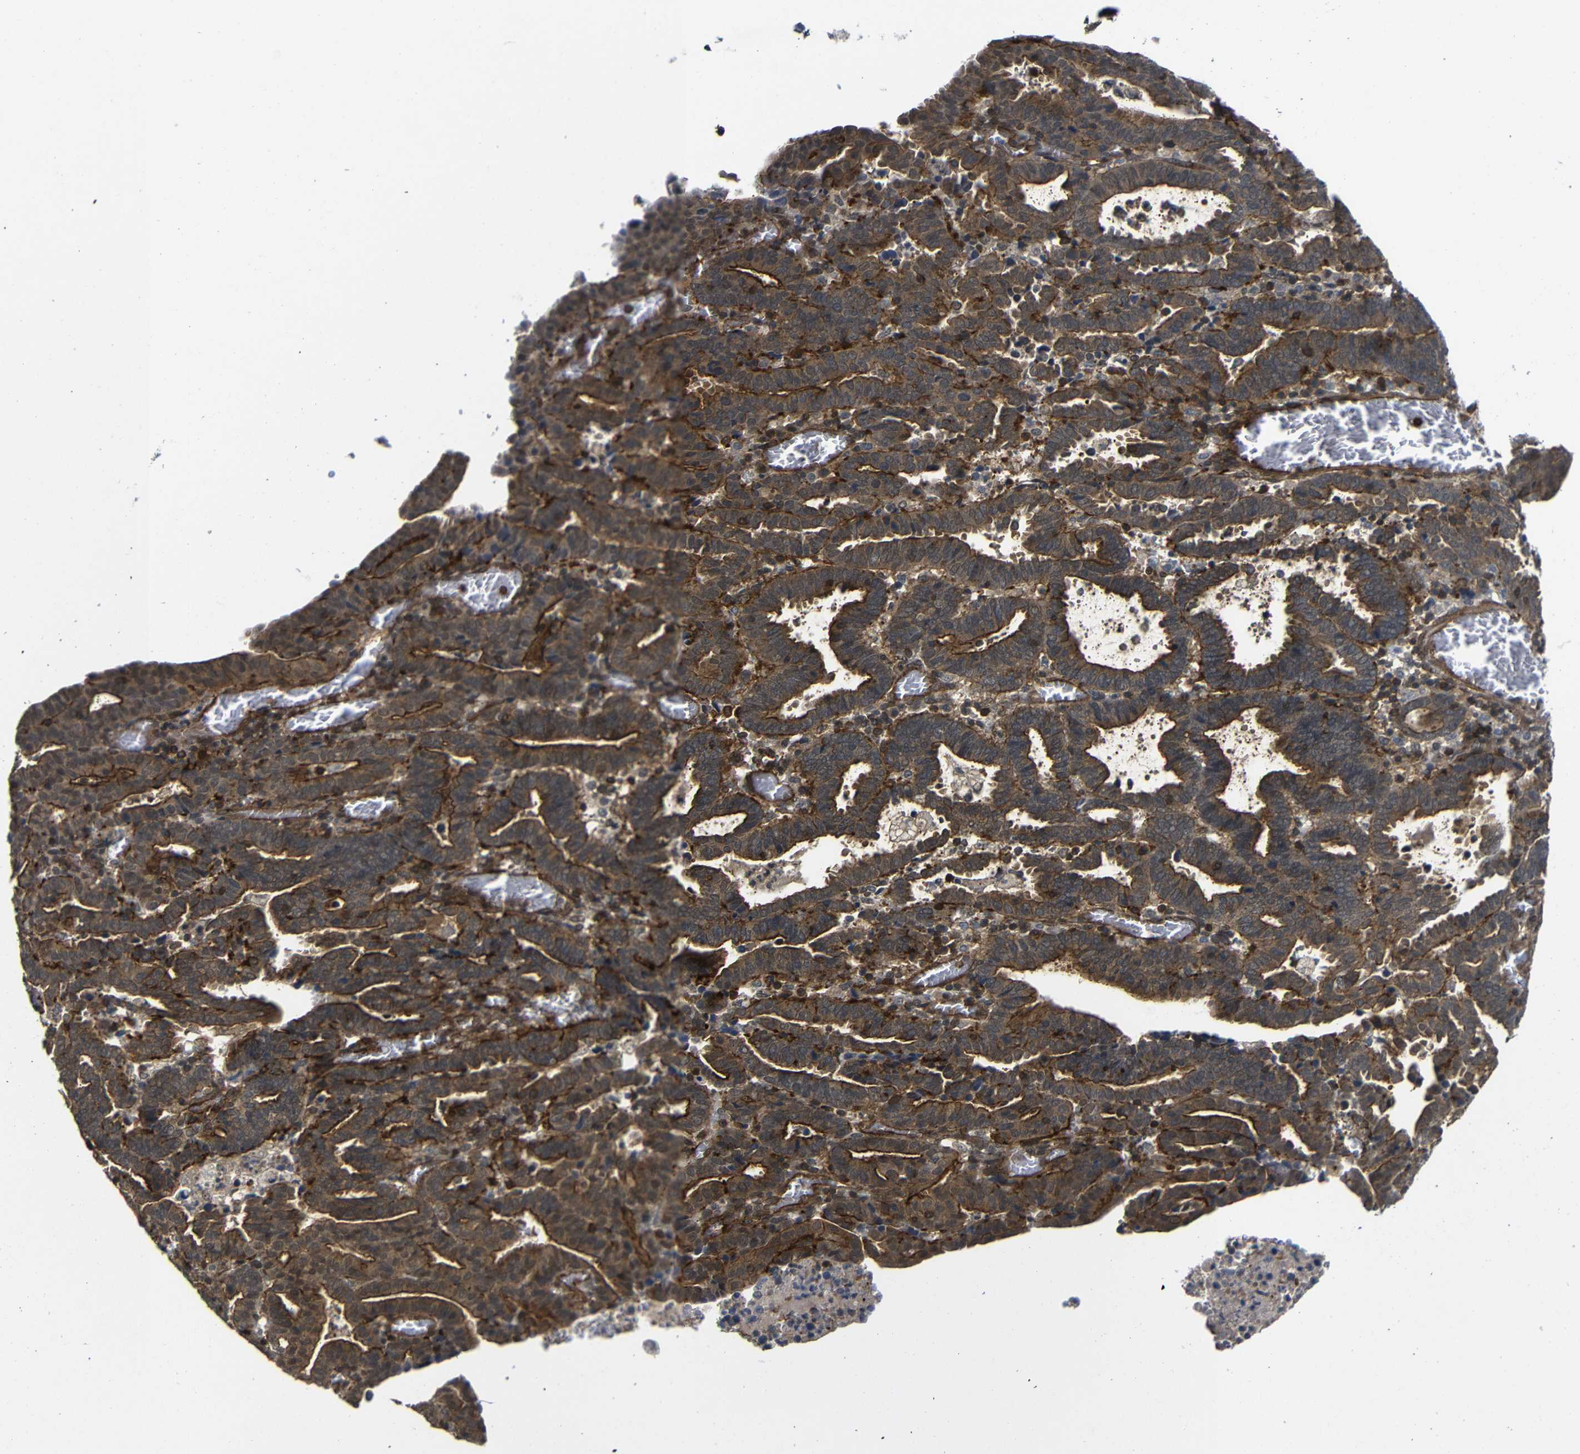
{"staining": {"intensity": "strong", "quantity": ">75%", "location": "cytoplasmic/membranous"}, "tissue": "endometrial cancer", "cell_type": "Tumor cells", "image_type": "cancer", "snomed": [{"axis": "morphology", "description": "Adenocarcinoma, NOS"}, {"axis": "topography", "description": "Uterus"}], "caption": "A high amount of strong cytoplasmic/membranous expression is appreciated in approximately >75% of tumor cells in endometrial cancer (adenocarcinoma) tissue. (IHC, brightfield microscopy, high magnification).", "gene": "NANOS1", "patient": {"sex": "female", "age": 83}}